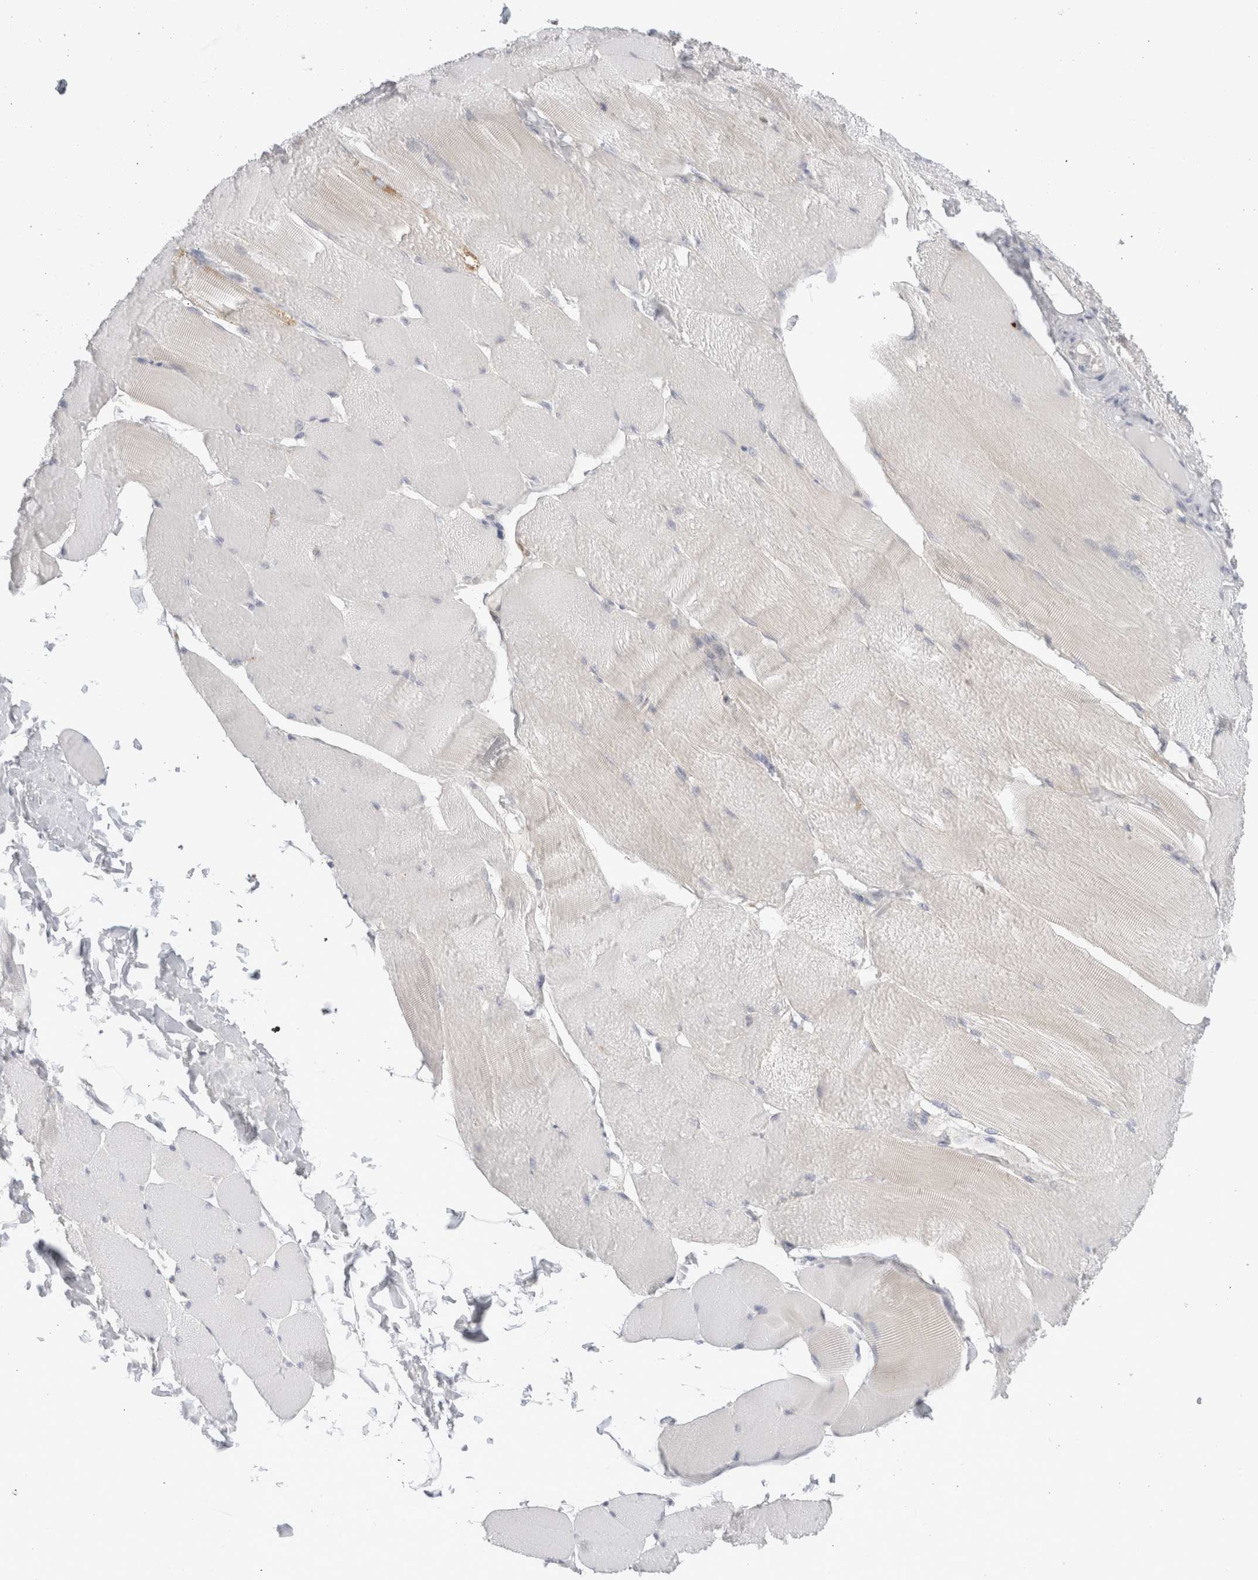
{"staining": {"intensity": "weak", "quantity": "<25%", "location": "cytoplasmic/membranous"}, "tissue": "skeletal muscle", "cell_type": "Myocytes", "image_type": "normal", "snomed": [{"axis": "morphology", "description": "Normal tissue, NOS"}, {"axis": "topography", "description": "Skin"}, {"axis": "topography", "description": "Skeletal muscle"}], "caption": "The micrograph displays no staining of myocytes in benign skeletal muscle.", "gene": "FAHD1", "patient": {"sex": "male", "age": 83}}